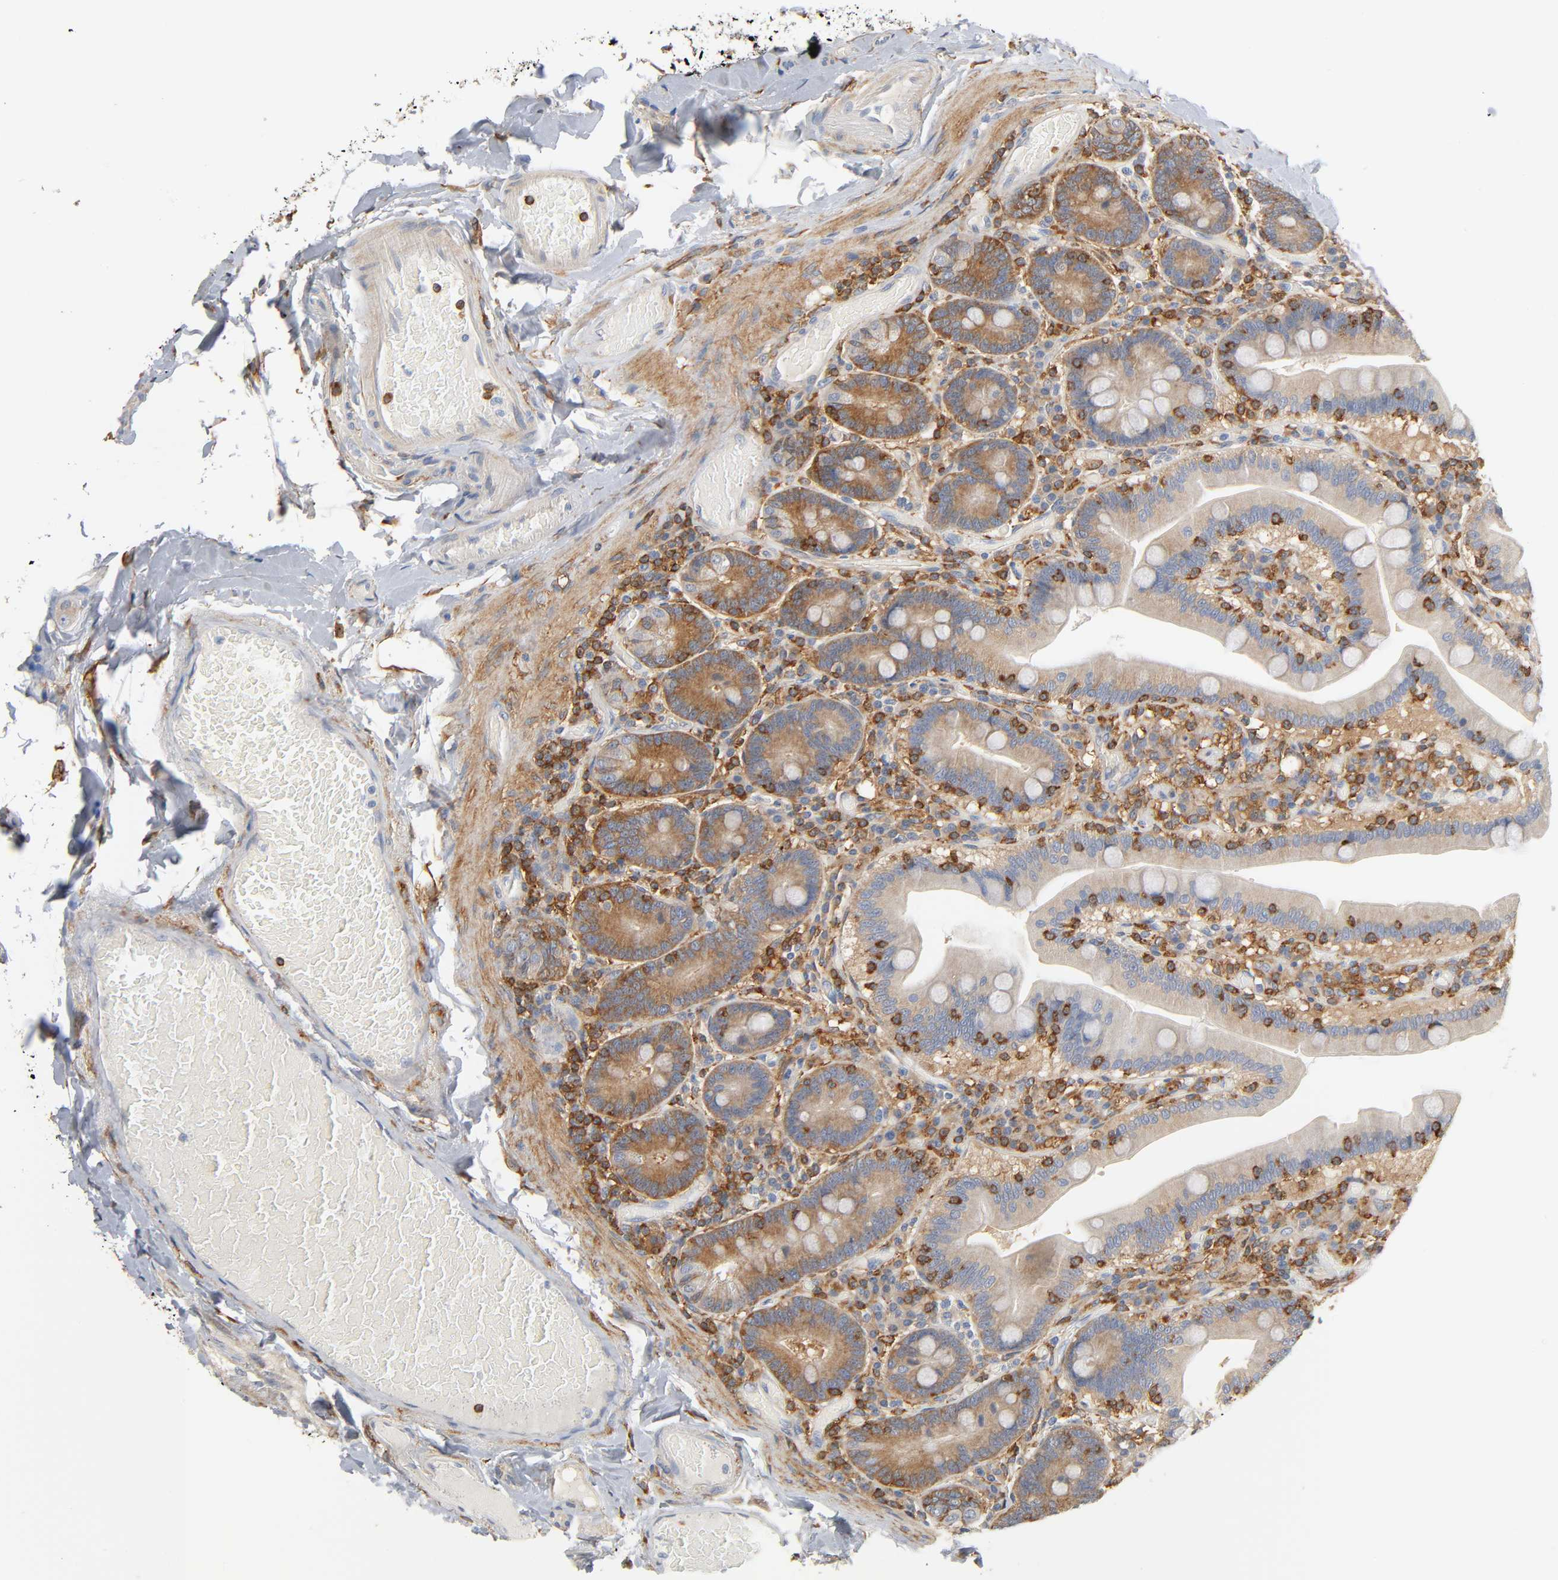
{"staining": {"intensity": "moderate", "quantity": ">75%", "location": "cytoplasmic/membranous,nuclear"}, "tissue": "duodenum", "cell_type": "Glandular cells", "image_type": "normal", "snomed": [{"axis": "morphology", "description": "Normal tissue, NOS"}, {"axis": "topography", "description": "Duodenum"}], "caption": "The immunohistochemical stain highlights moderate cytoplasmic/membranous,nuclear staining in glandular cells of normal duodenum. The protein is shown in brown color, while the nuclei are stained blue.", "gene": "BIN1", "patient": {"sex": "male", "age": 66}}